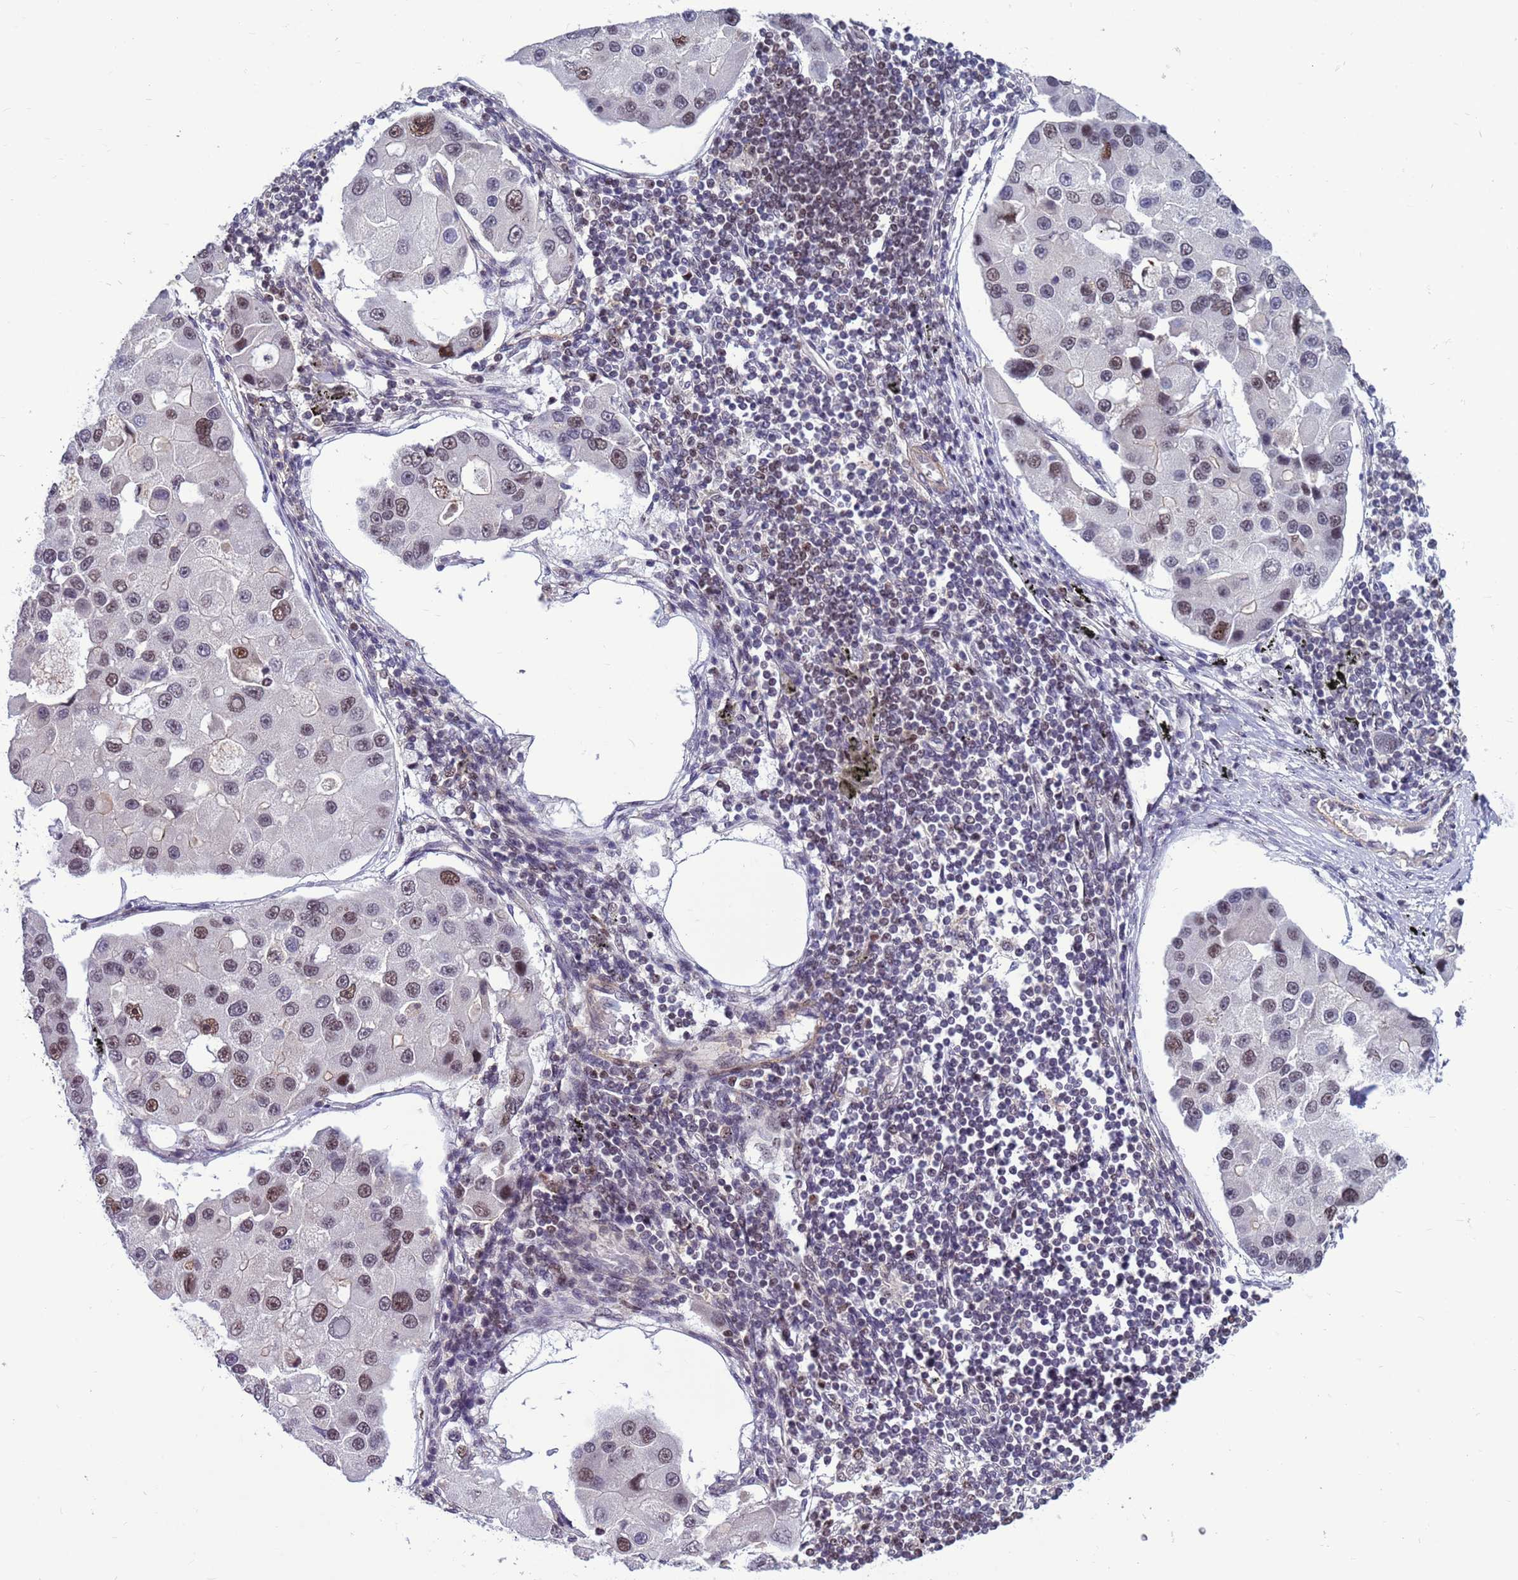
{"staining": {"intensity": "moderate", "quantity": "25%-75%", "location": "nuclear"}, "tissue": "lung cancer", "cell_type": "Tumor cells", "image_type": "cancer", "snomed": [{"axis": "morphology", "description": "Adenocarcinoma, NOS"}, {"axis": "topography", "description": "Lung"}], "caption": "Approximately 25%-75% of tumor cells in lung cancer (adenocarcinoma) exhibit moderate nuclear protein staining as visualized by brown immunohistochemical staining.", "gene": "NSL1", "patient": {"sex": "female", "age": 54}}